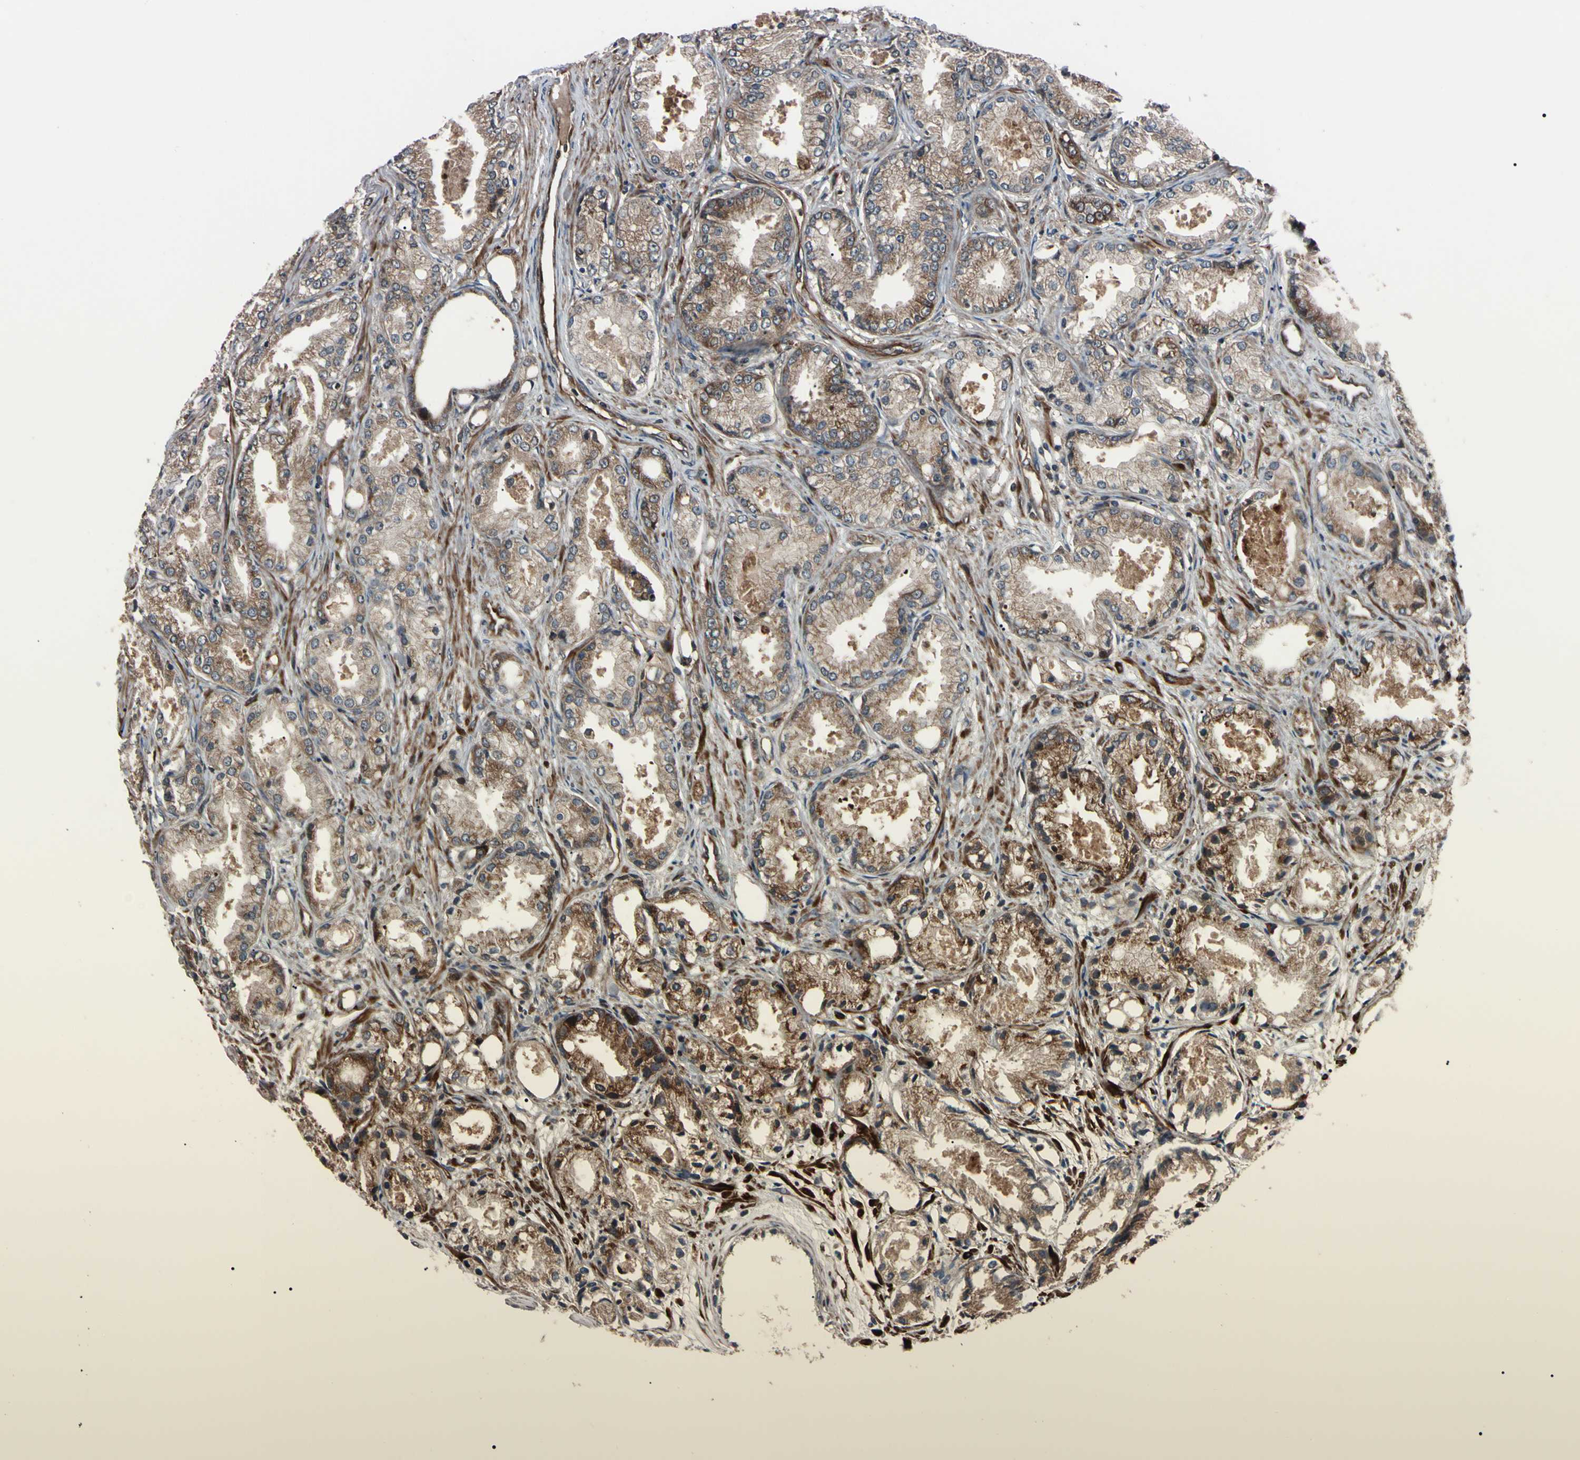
{"staining": {"intensity": "strong", "quantity": ">75%", "location": "cytoplasmic/membranous"}, "tissue": "prostate cancer", "cell_type": "Tumor cells", "image_type": "cancer", "snomed": [{"axis": "morphology", "description": "Adenocarcinoma, Low grade"}, {"axis": "topography", "description": "Prostate"}], "caption": "A histopathology image of low-grade adenocarcinoma (prostate) stained for a protein reveals strong cytoplasmic/membranous brown staining in tumor cells.", "gene": "GUCY1B1", "patient": {"sex": "male", "age": 72}}